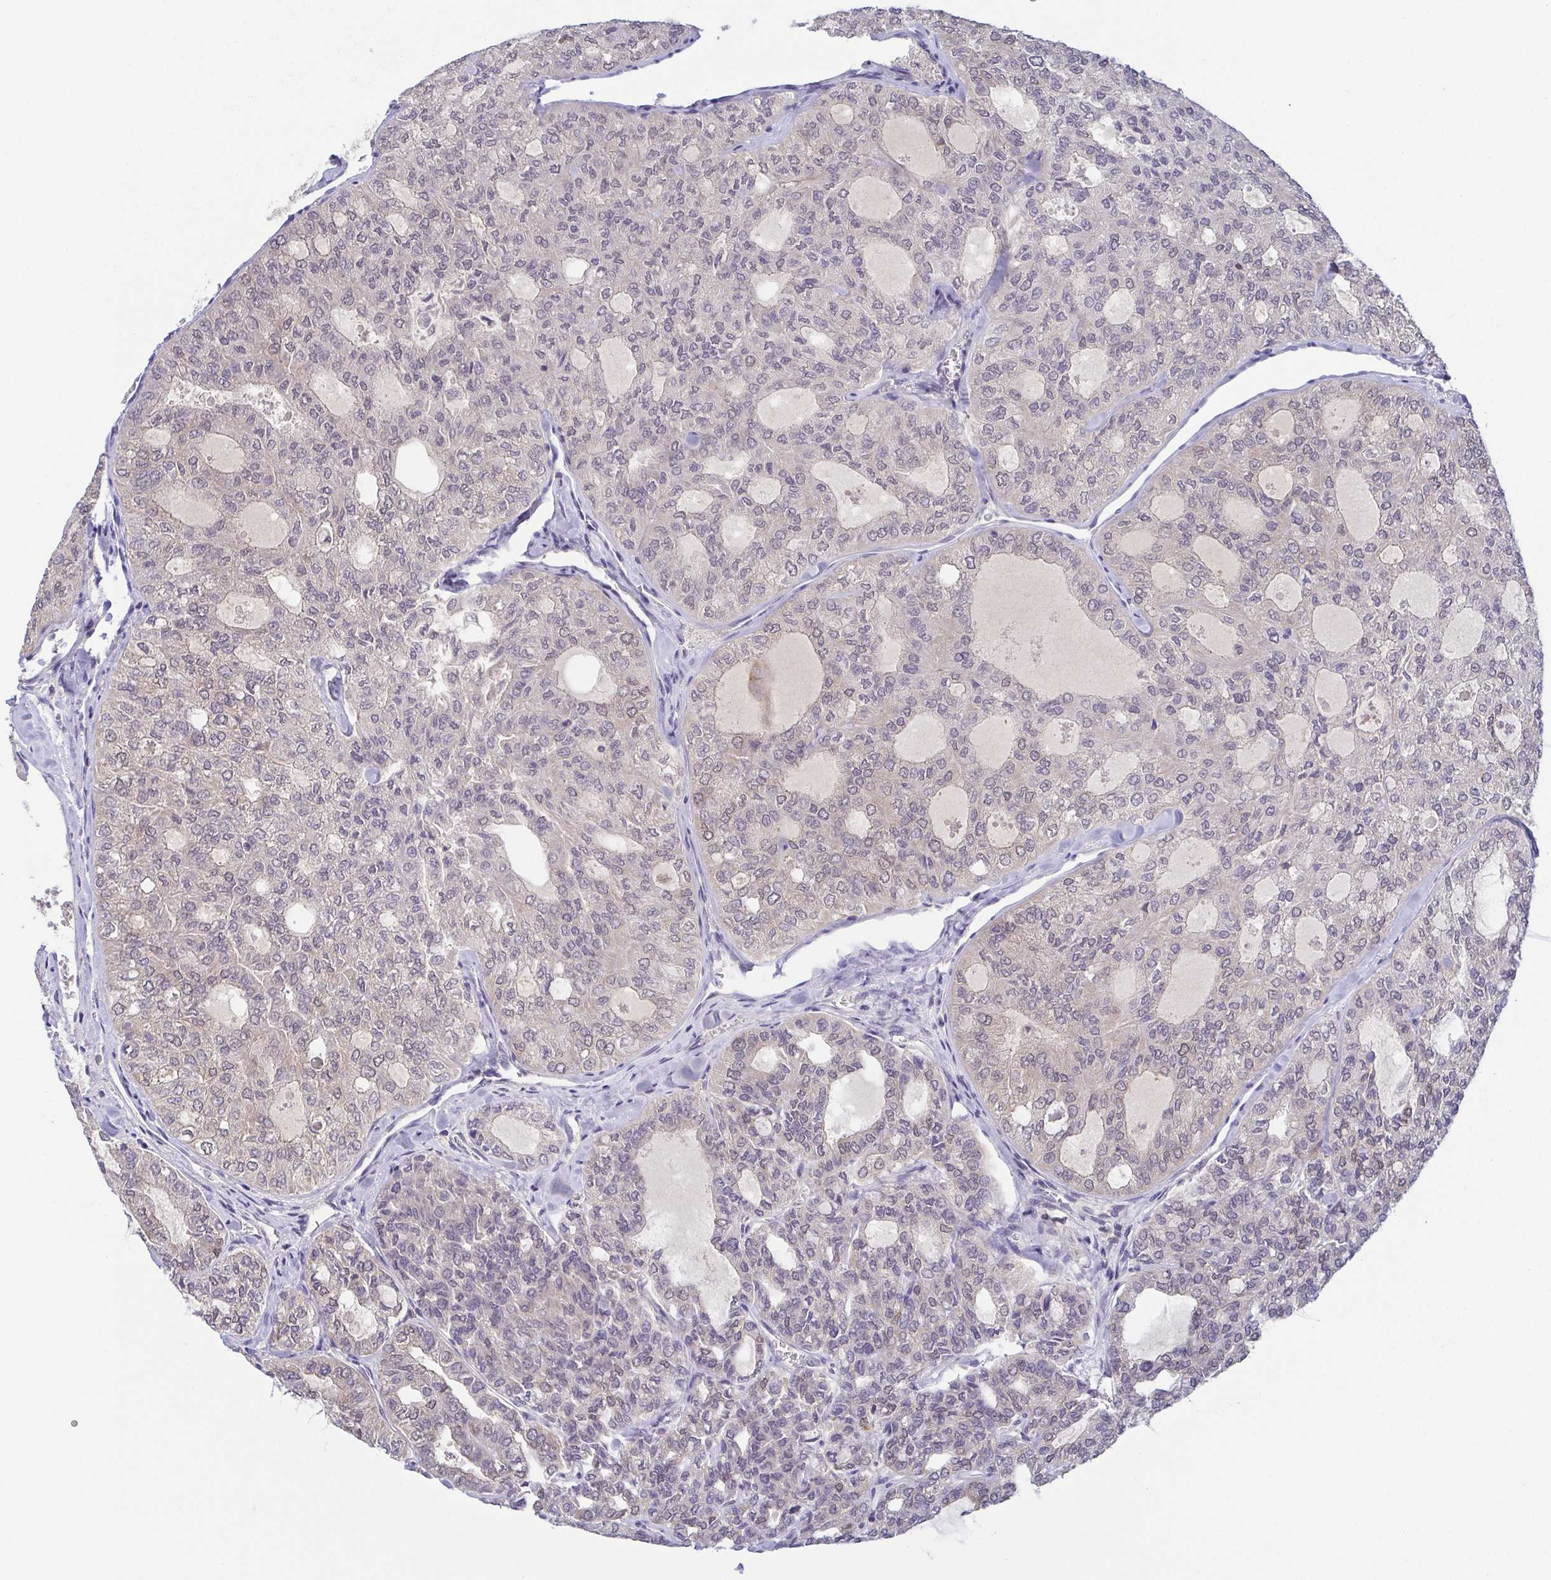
{"staining": {"intensity": "negative", "quantity": "none", "location": "none"}, "tissue": "thyroid cancer", "cell_type": "Tumor cells", "image_type": "cancer", "snomed": [{"axis": "morphology", "description": "Follicular adenoma carcinoma, NOS"}, {"axis": "topography", "description": "Thyroid gland"}], "caption": "An image of follicular adenoma carcinoma (thyroid) stained for a protein demonstrates no brown staining in tumor cells.", "gene": "BCL2L1", "patient": {"sex": "male", "age": 75}}